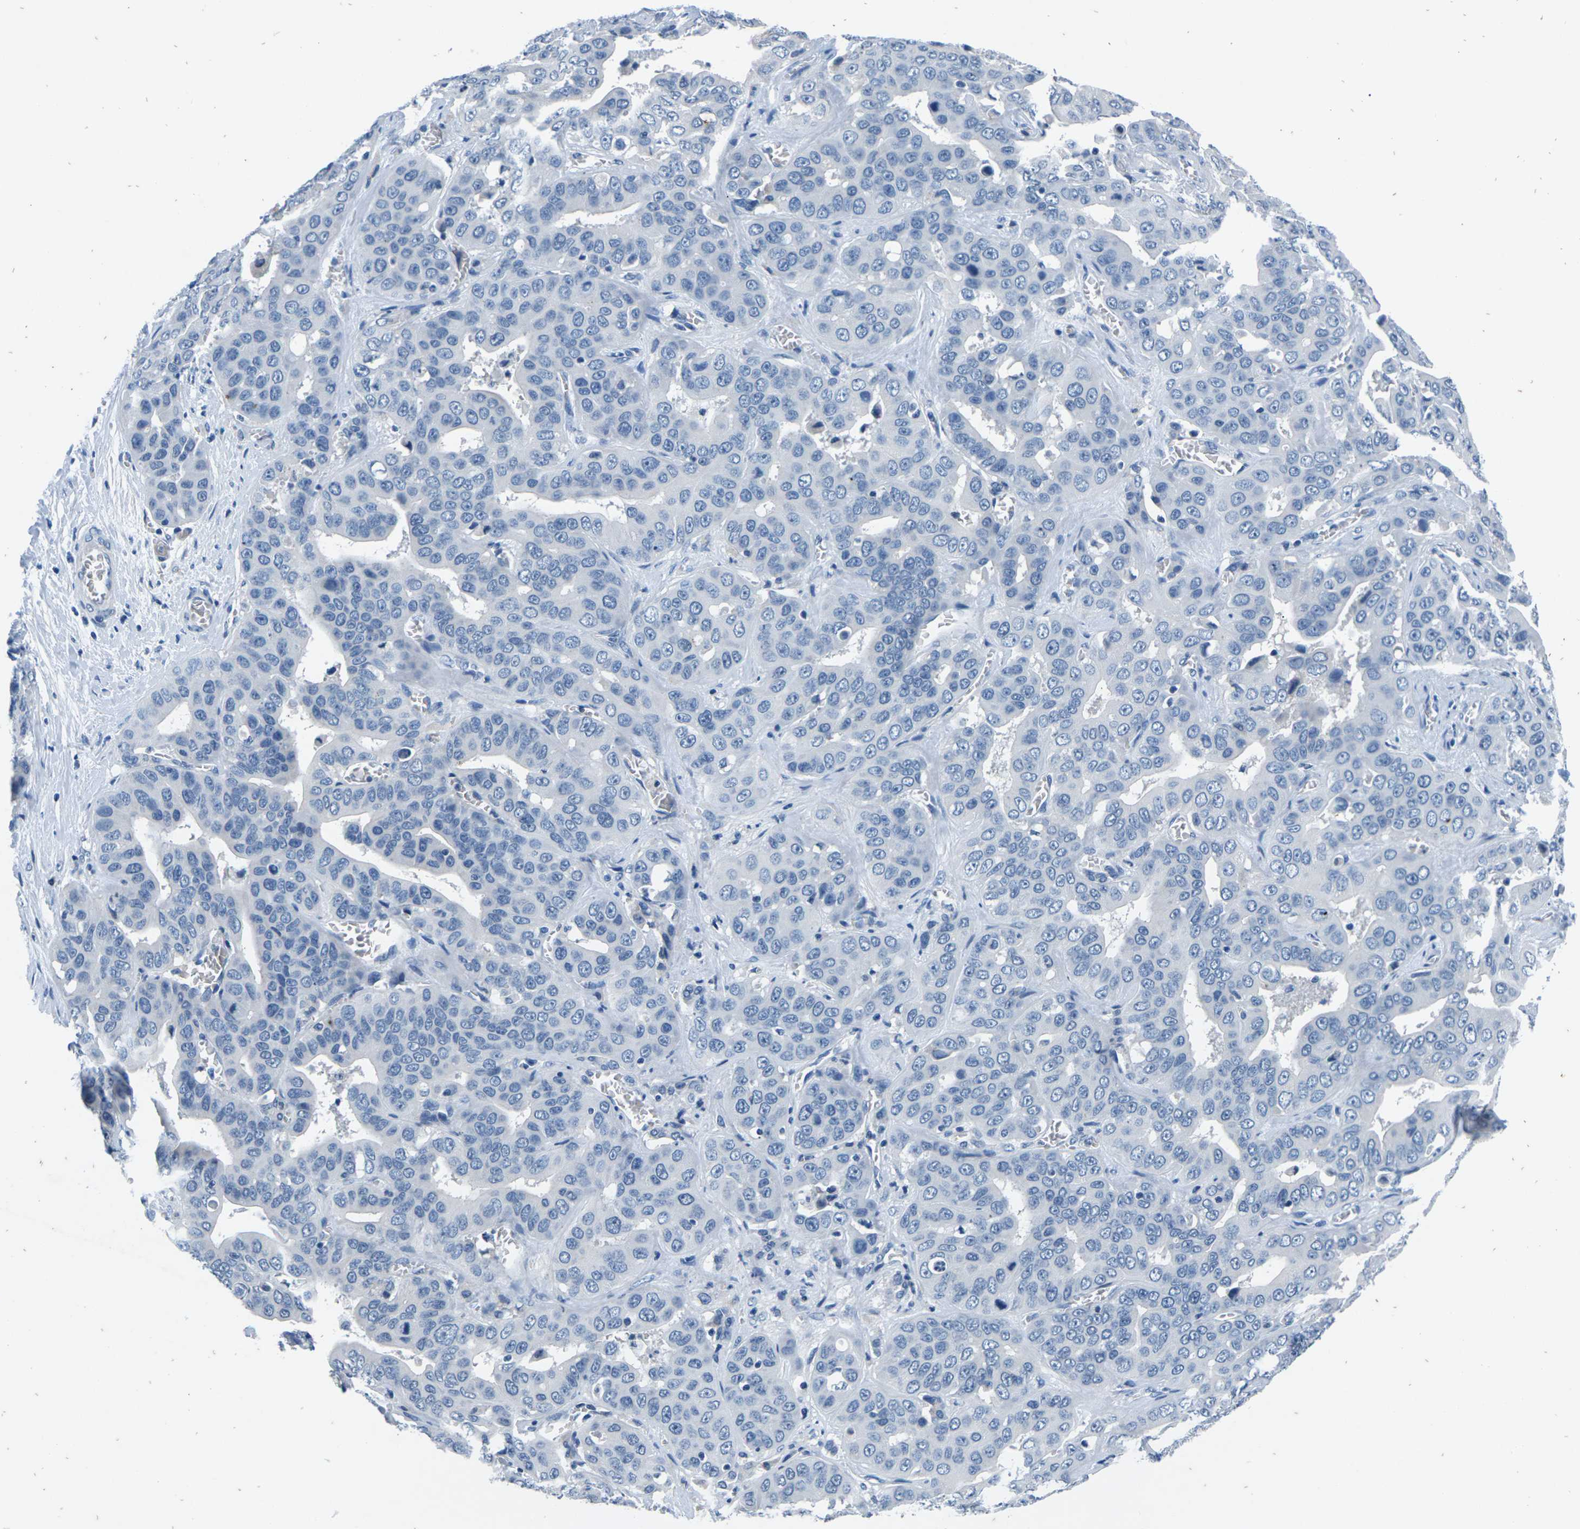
{"staining": {"intensity": "negative", "quantity": "none", "location": "none"}, "tissue": "liver cancer", "cell_type": "Tumor cells", "image_type": "cancer", "snomed": [{"axis": "morphology", "description": "Cholangiocarcinoma"}, {"axis": "topography", "description": "Liver"}], "caption": "Tumor cells show no significant positivity in liver cancer (cholangiocarcinoma). (Brightfield microscopy of DAB IHC at high magnification).", "gene": "UMOD", "patient": {"sex": "female", "age": 52}}